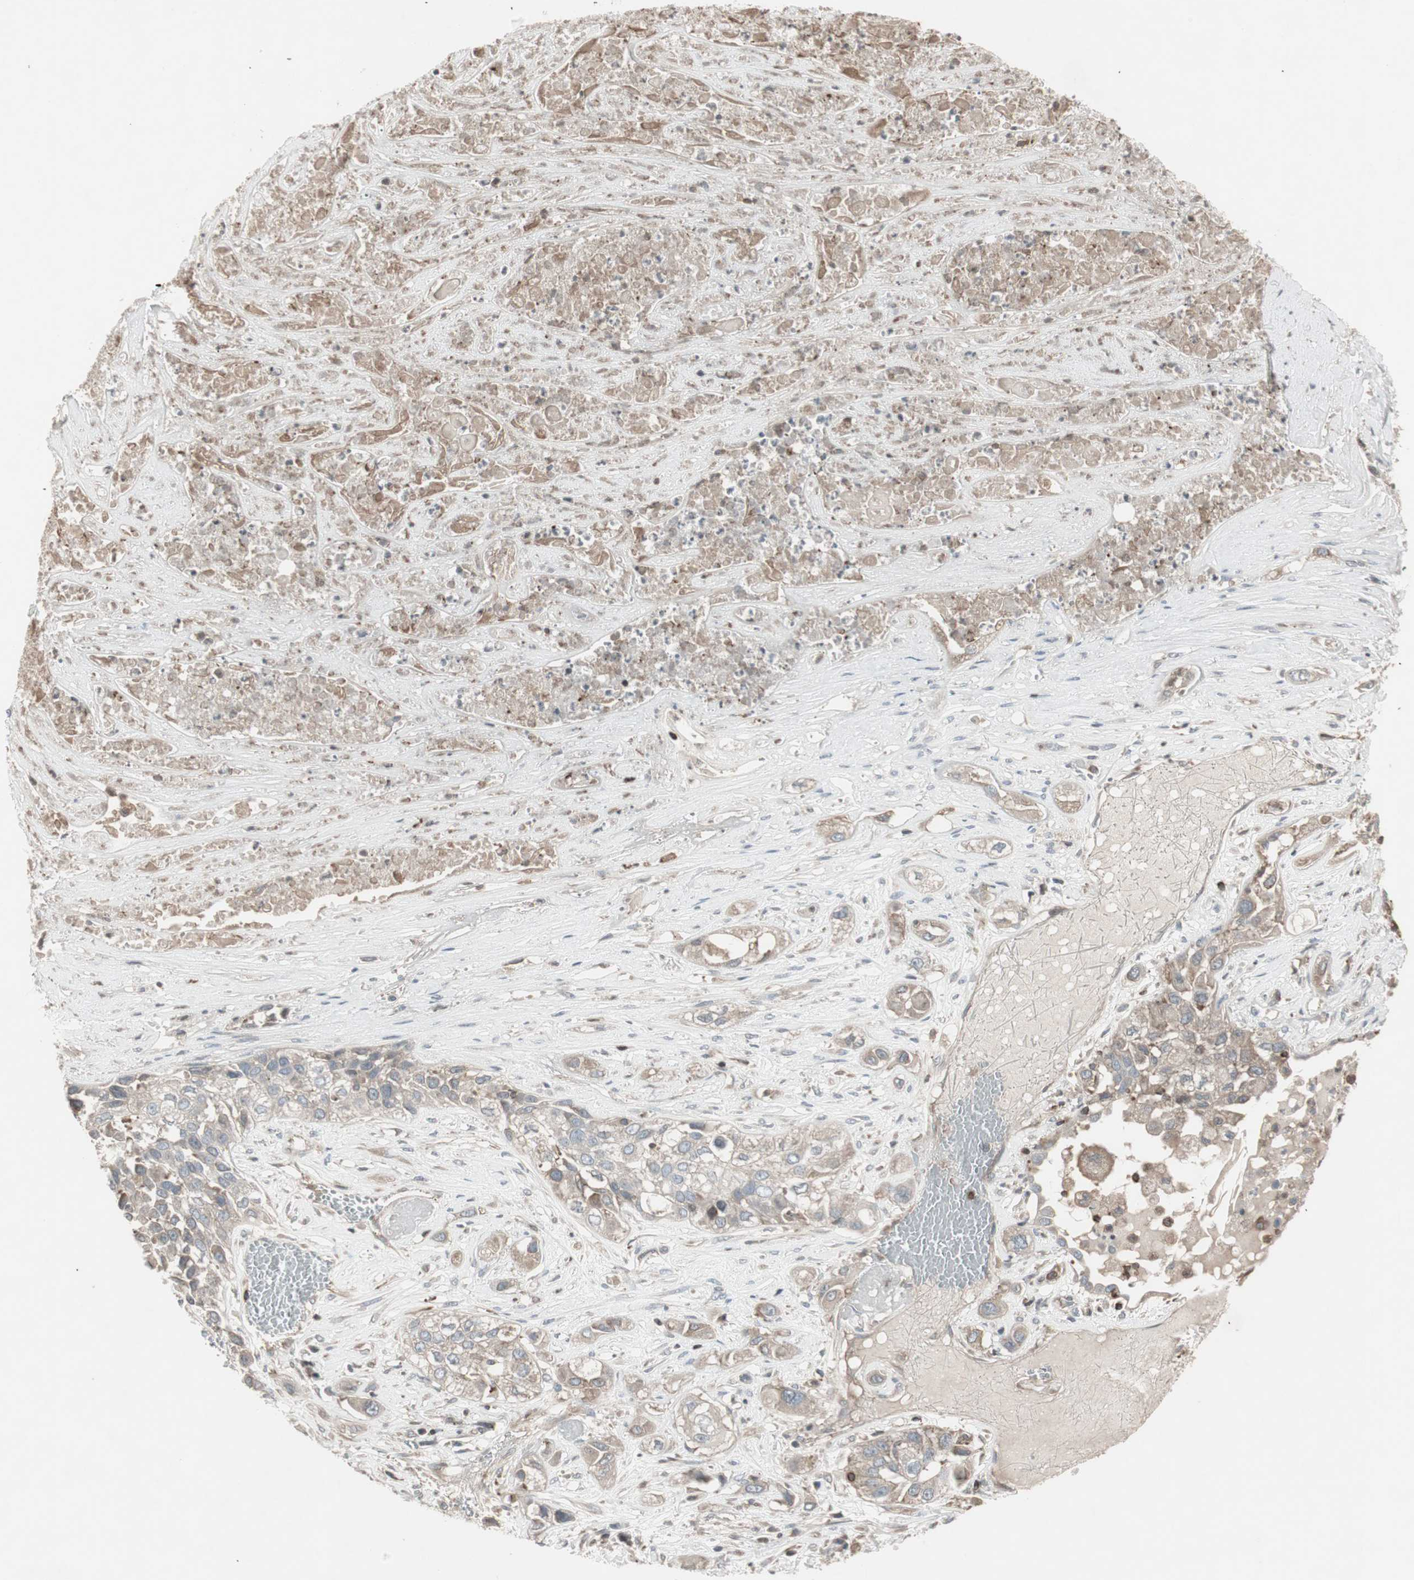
{"staining": {"intensity": "weak", "quantity": "25%-75%", "location": "cytoplasmic/membranous"}, "tissue": "lung cancer", "cell_type": "Tumor cells", "image_type": "cancer", "snomed": [{"axis": "morphology", "description": "Squamous cell carcinoma, NOS"}, {"axis": "topography", "description": "Lung"}], "caption": "Immunohistochemistry image of neoplastic tissue: human squamous cell carcinoma (lung) stained using immunohistochemistry displays low levels of weak protein expression localized specifically in the cytoplasmic/membranous of tumor cells, appearing as a cytoplasmic/membranous brown color.", "gene": "ARHGEF1", "patient": {"sex": "male", "age": 71}}